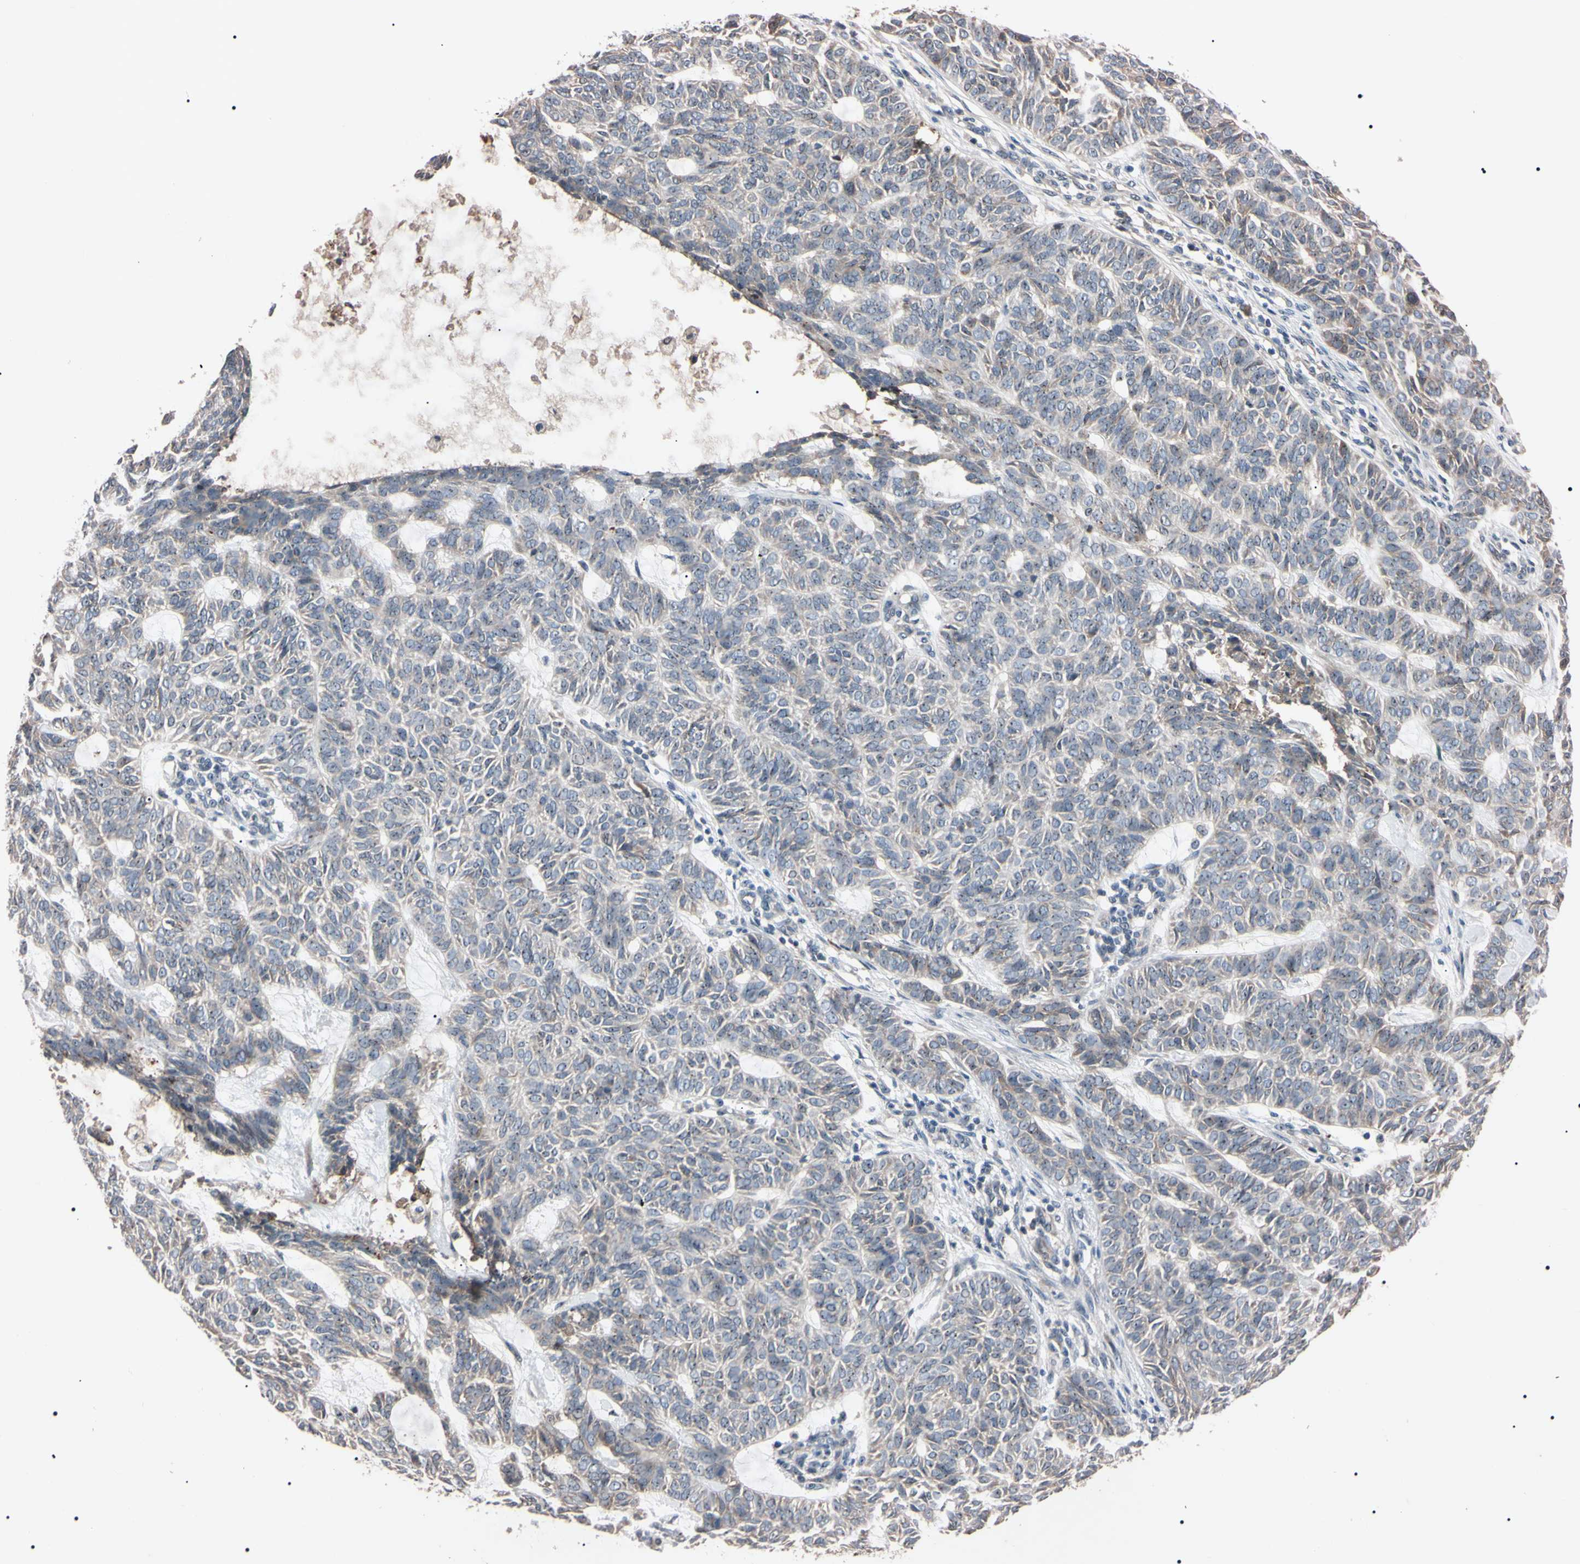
{"staining": {"intensity": "weak", "quantity": ">75%", "location": "cytoplasmic/membranous"}, "tissue": "skin cancer", "cell_type": "Tumor cells", "image_type": "cancer", "snomed": [{"axis": "morphology", "description": "Basal cell carcinoma"}, {"axis": "topography", "description": "Skin"}], "caption": "Human basal cell carcinoma (skin) stained with a brown dye demonstrates weak cytoplasmic/membranous positive staining in about >75% of tumor cells.", "gene": "TRAF5", "patient": {"sex": "male", "age": 87}}